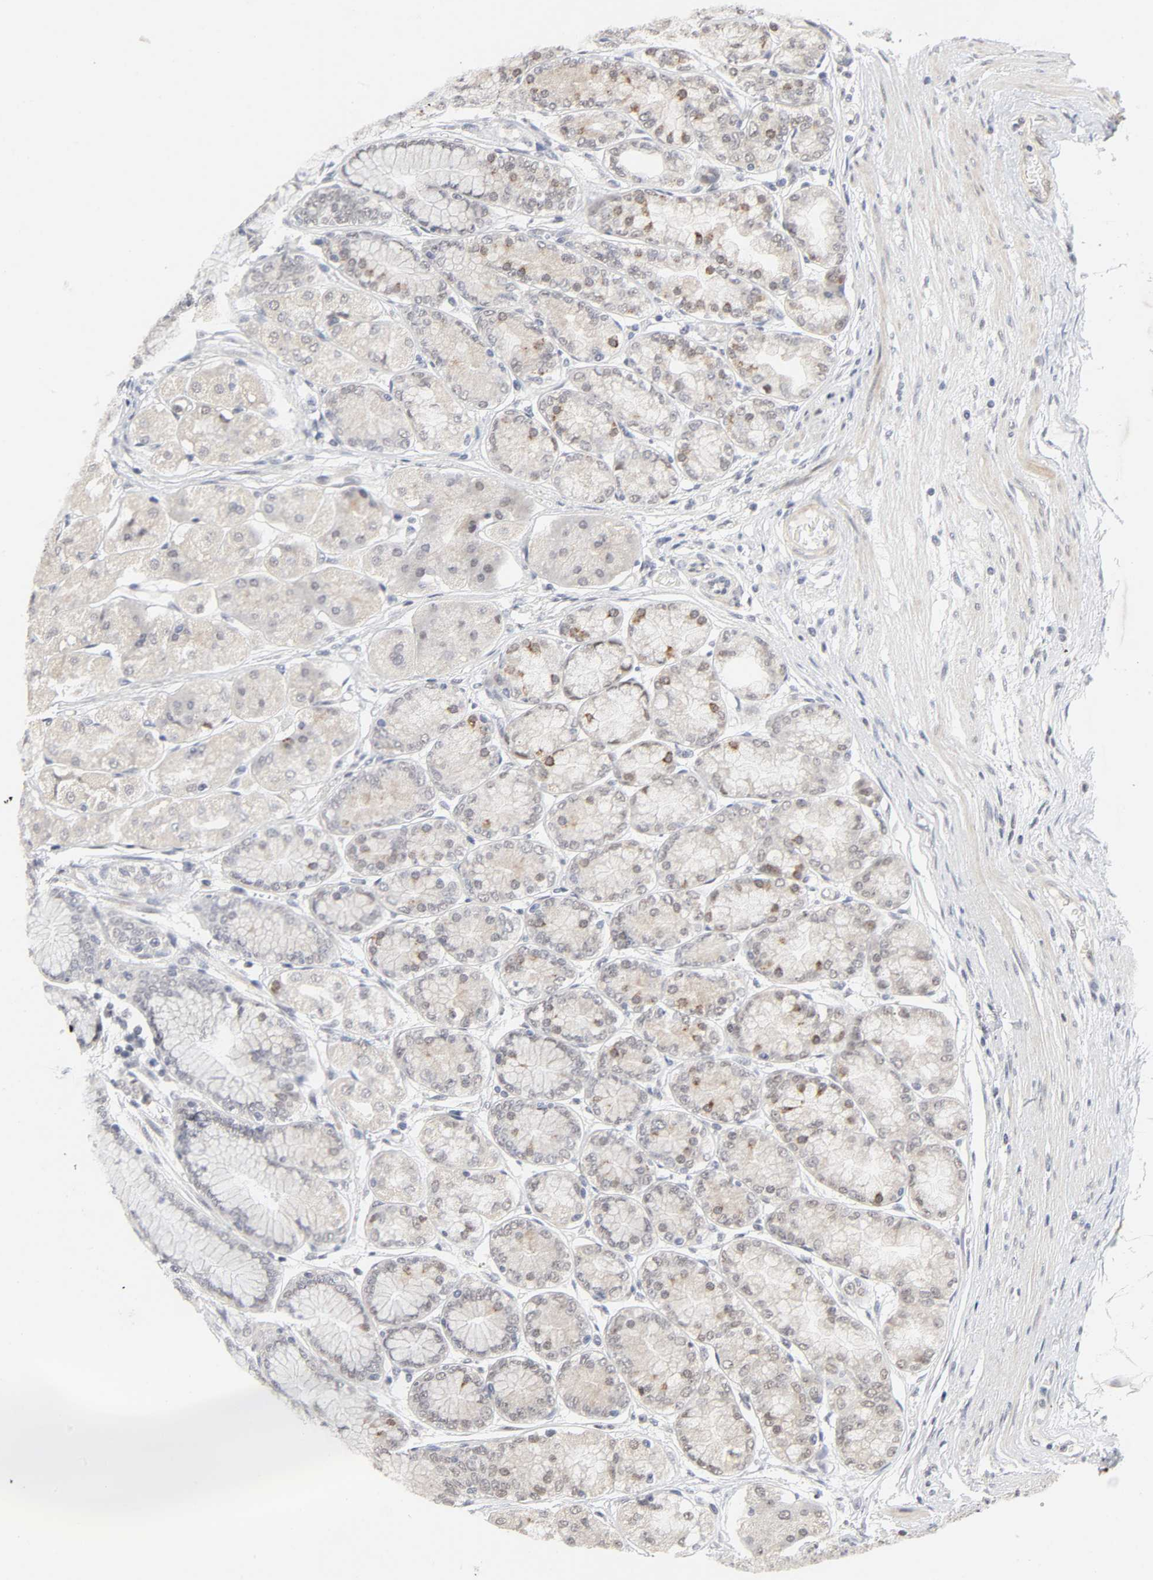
{"staining": {"intensity": "moderate", "quantity": "25%-75%", "location": "nuclear"}, "tissue": "stomach", "cell_type": "Glandular cells", "image_type": "normal", "snomed": [{"axis": "morphology", "description": "Normal tissue, NOS"}, {"axis": "morphology", "description": "Adenocarcinoma, NOS"}, {"axis": "topography", "description": "Stomach"}, {"axis": "topography", "description": "Stomach, lower"}], "caption": "Normal stomach was stained to show a protein in brown. There is medium levels of moderate nuclear positivity in approximately 25%-75% of glandular cells. The protein of interest is shown in brown color, while the nuclei are stained blue.", "gene": "ZKSCAN8", "patient": {"sex": "female", "age": 65}}